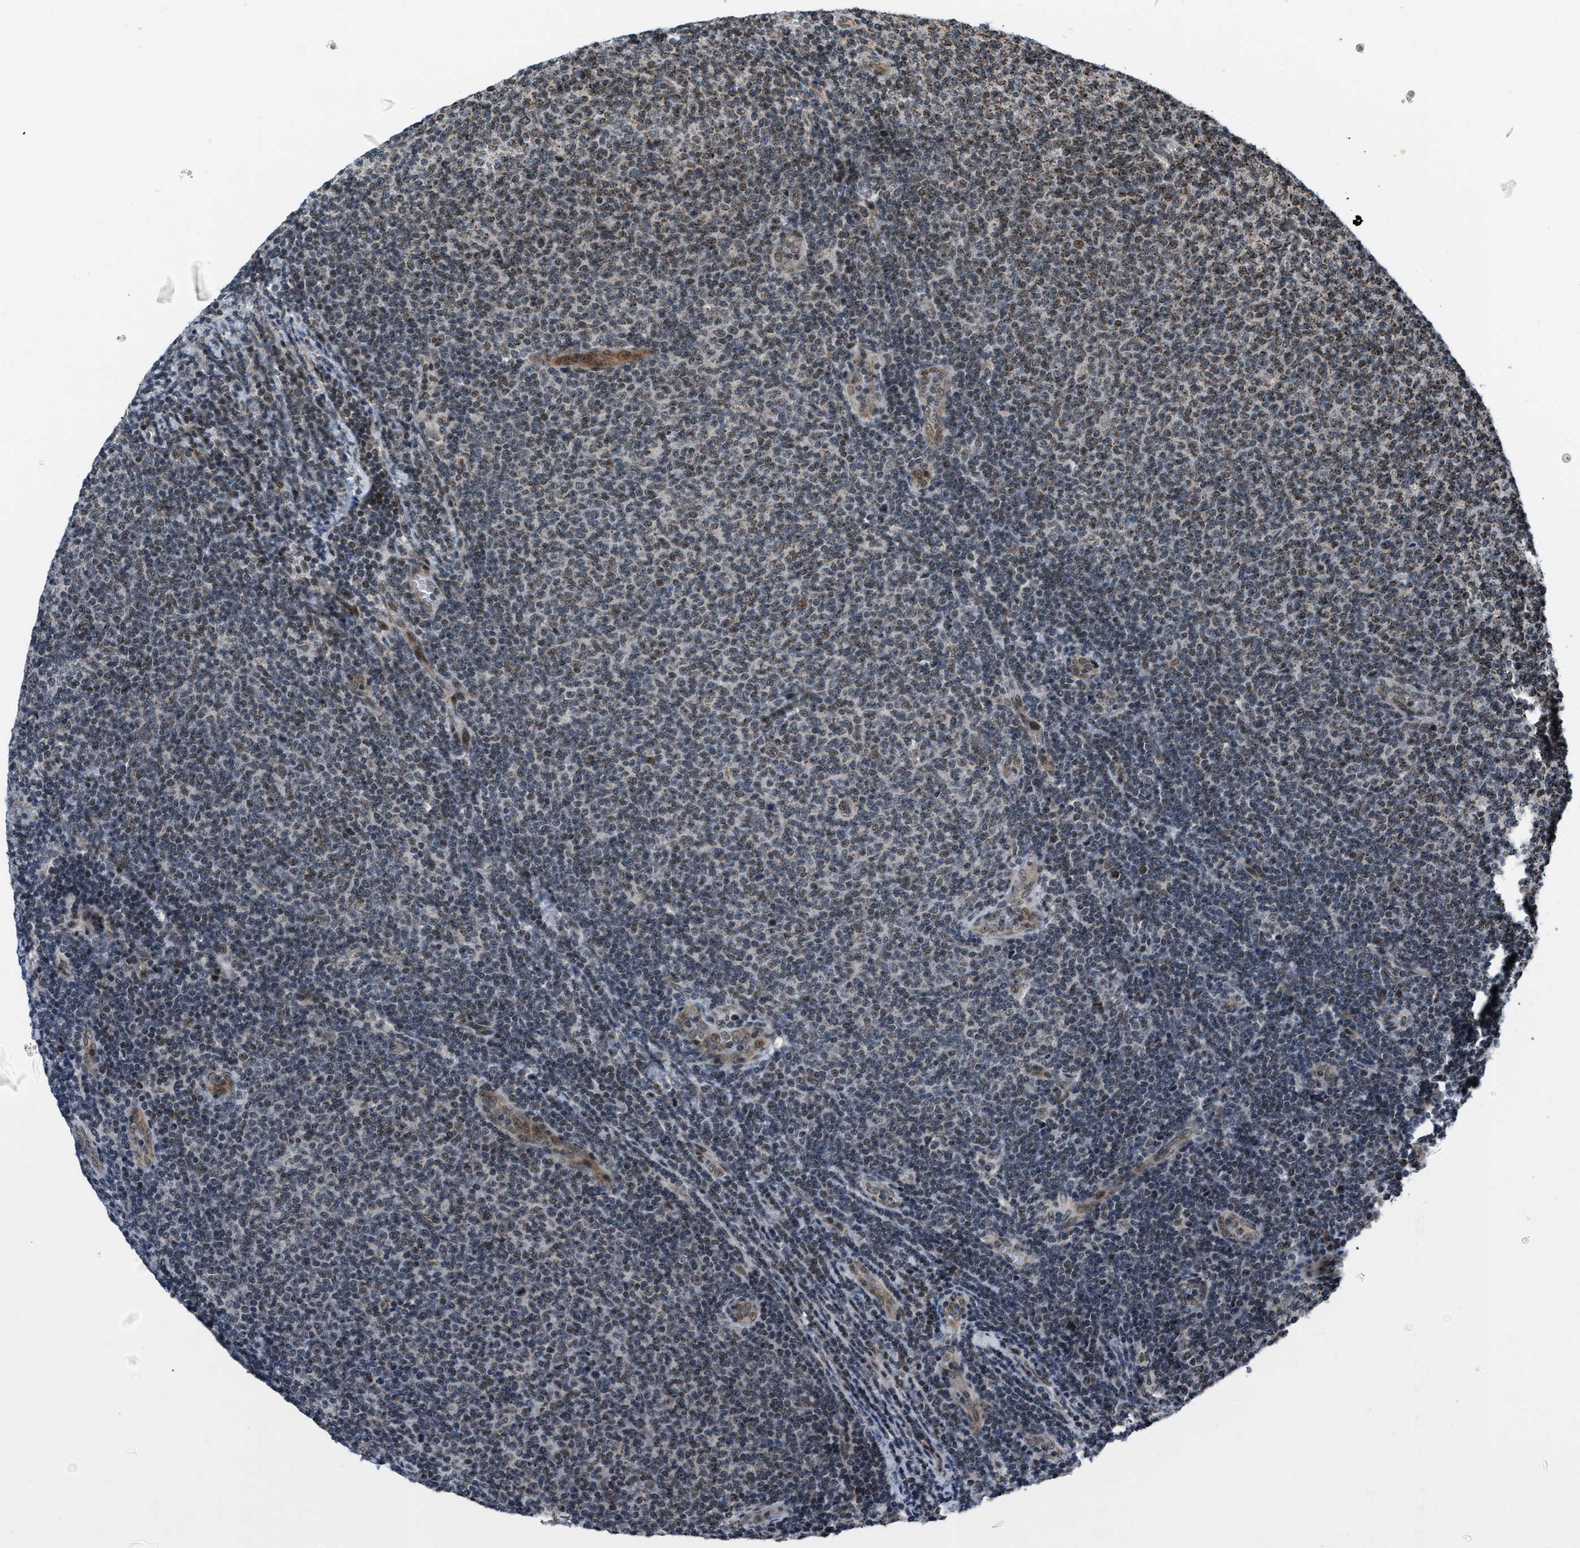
{"staining": {"intensity": "weak", "quantity": "25%-75%", "location": "nuclear"}, "tissue": "lymphoma", "cell_type": "Tumor cells", "image_type": "cancer", "snomed": [{"axis": "morphology", "description": "Malignant lymphoma, non-Hodgkin's type, Low grade"}, {"axis": "topography", "description": "Lymph node"}], "caption": "This histopathology image shows IHC staining of lymphoma, with low weak nuclear staining in approximately 25%-75% of tumor cells.", "gene": "ZNHIT1", "patient": {"sex": "male", "age": 66}}